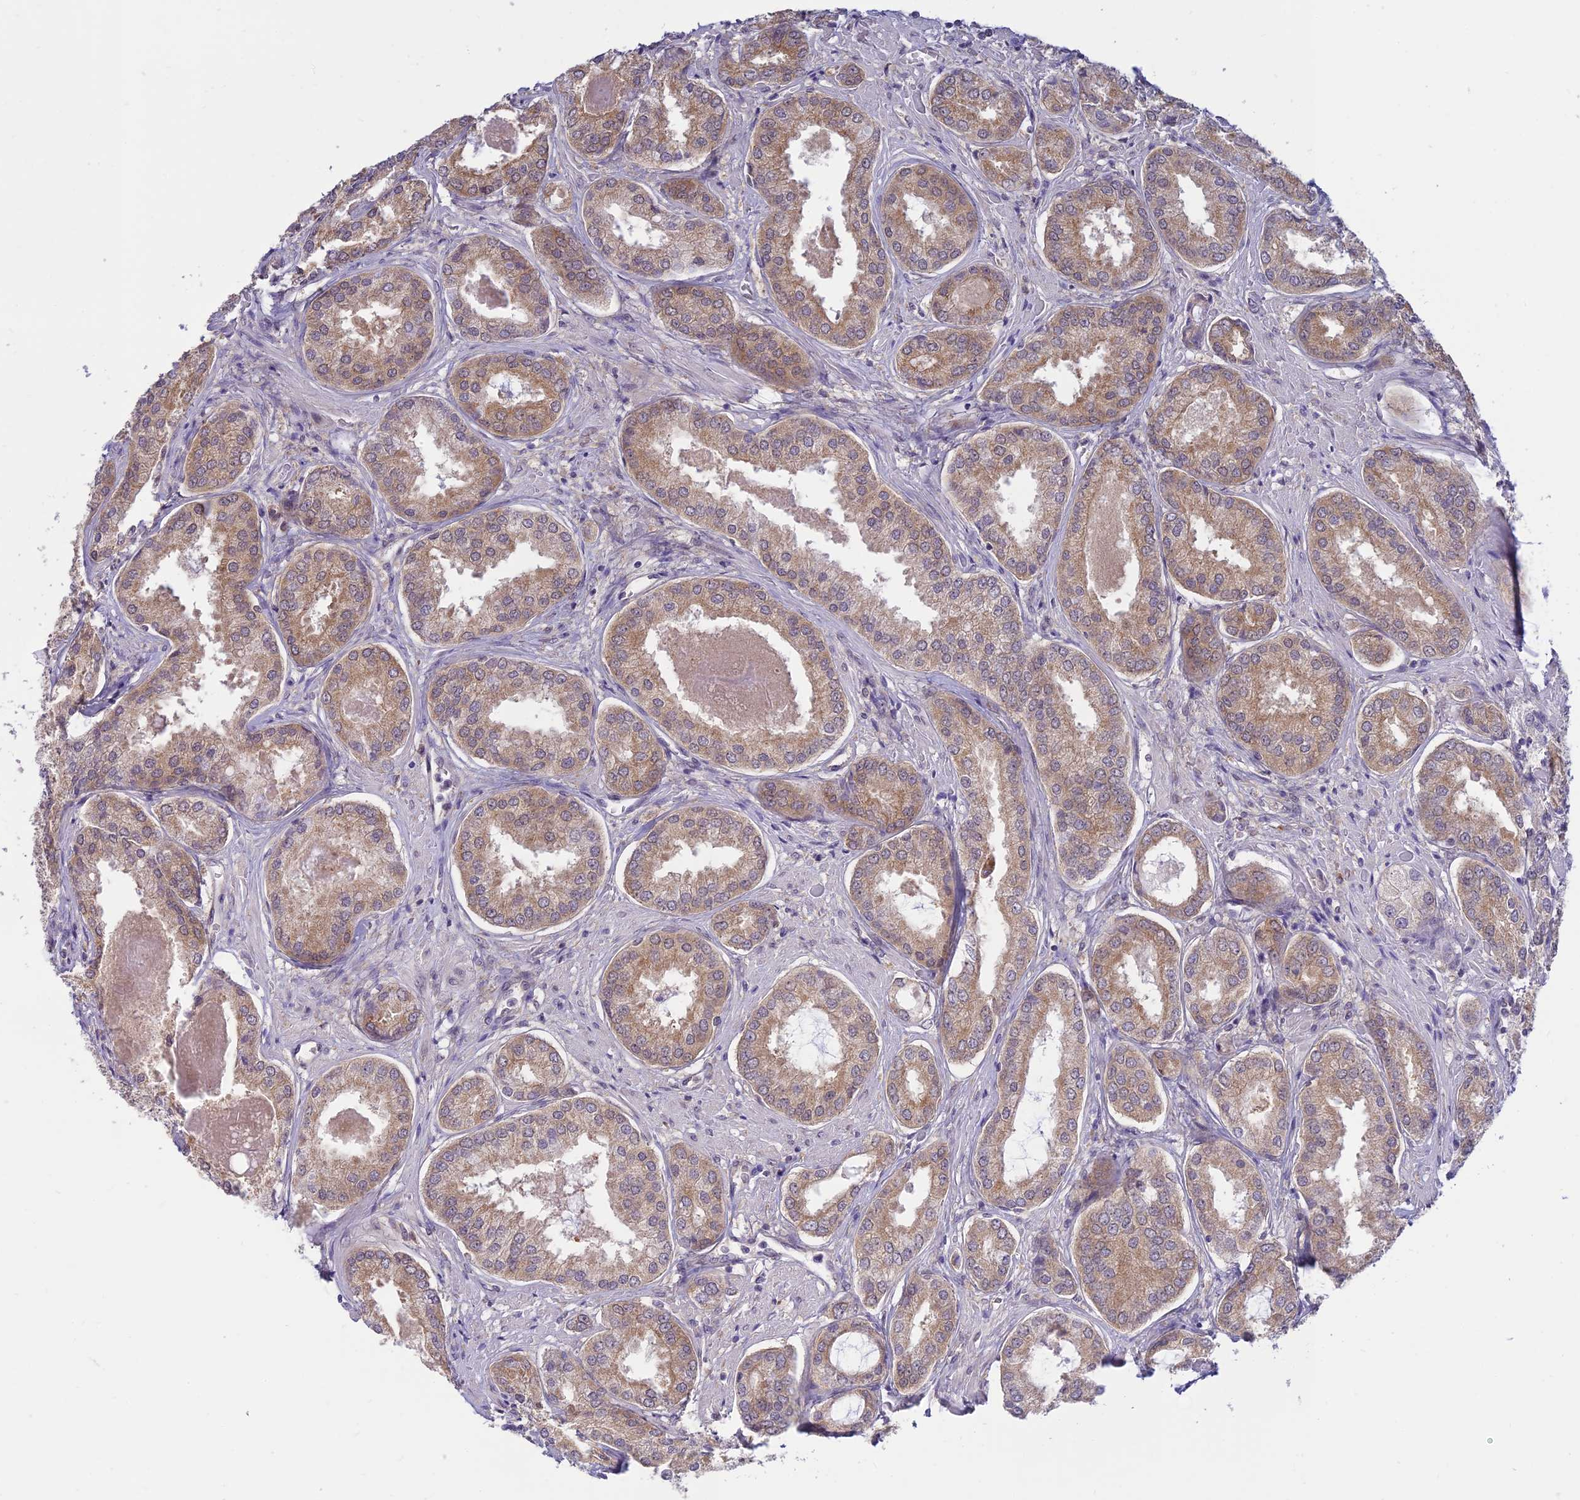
{"staining": {"intensity": "weak", "quantity": "25%-75%", "location": "cytoplasmic/membranous"}, "tissue": "prostate cancer", "cell_type": "Tumor cells", "image_type": "cancer", "snomed": [{"axis": "morphology", "description": "Adenocarcinoma, Low grade"}, {"axis": "topography", "description": "Prostate"}], "caption": "The histopathology image displays a brown stain indicating the presence of a protein in the cytoplasmic/membranous of tumor cells in adenocarcinoma (low-grade) (prostate). (IHC, brightfield microscopy, high magnification).", "gene": "SKIC8", "patient": {"sex": "male", "age": 68}}